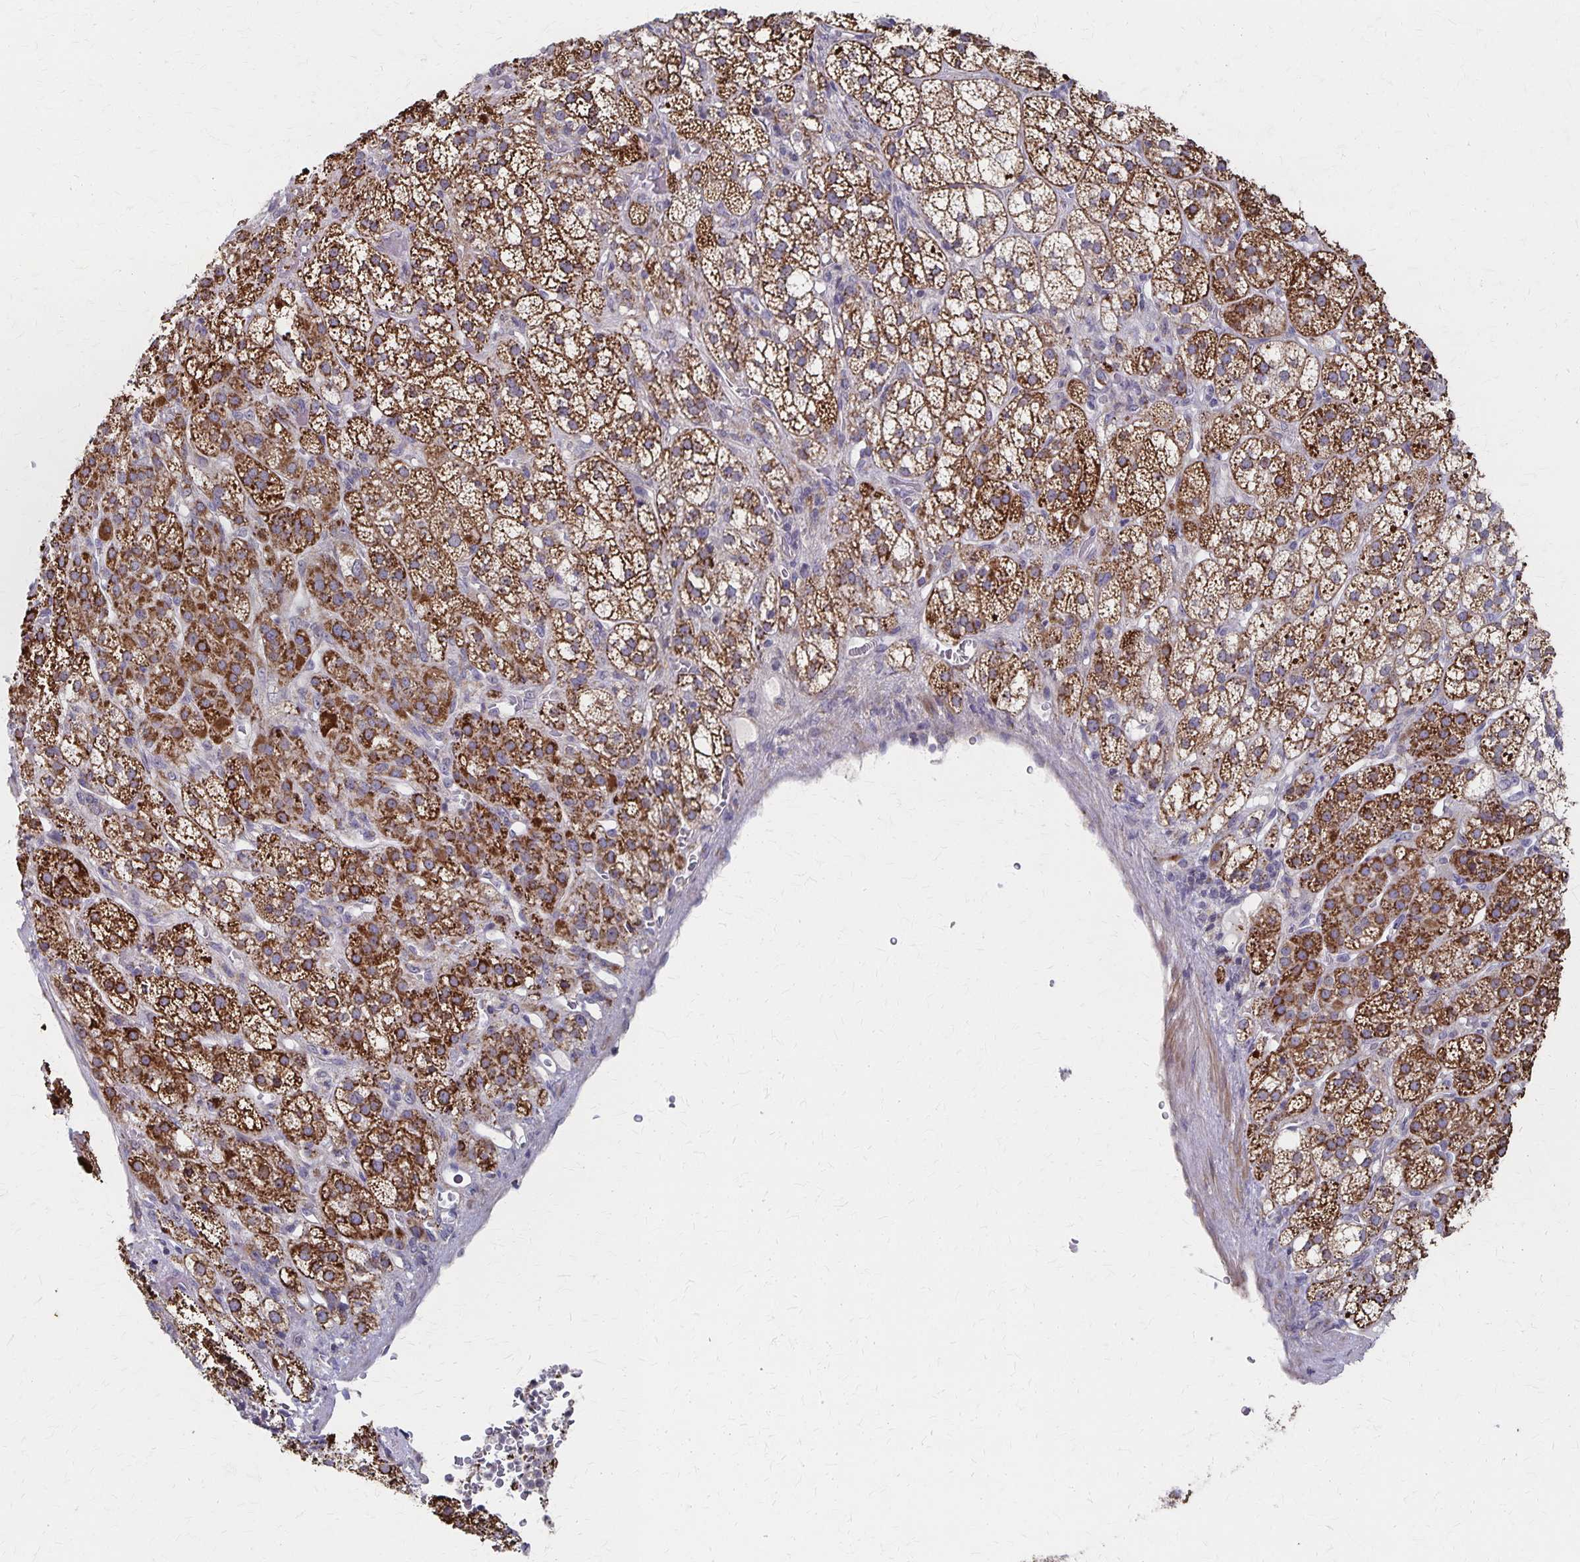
{"staining": {"intensity": "strong", "quantity": ">75%", "location": "cytoplasmic/membranous"}, "tissue": "adrenal gland", "cell_type": "Glandular cells", "image_type": "normal", "snomed": [{"axis": "morphology", "description": "Normal tissue, NOS"}, {"axis": "topography", "description": "Adrenal gland"}], "caption": "Adrenal gland stained with immunohistochemistry reveals strong cytoplasmic/membranous staining in approximately >75% of glandular cells.", "gene": "DYRK4", "patient": {"sex": "female", "age": 60}}